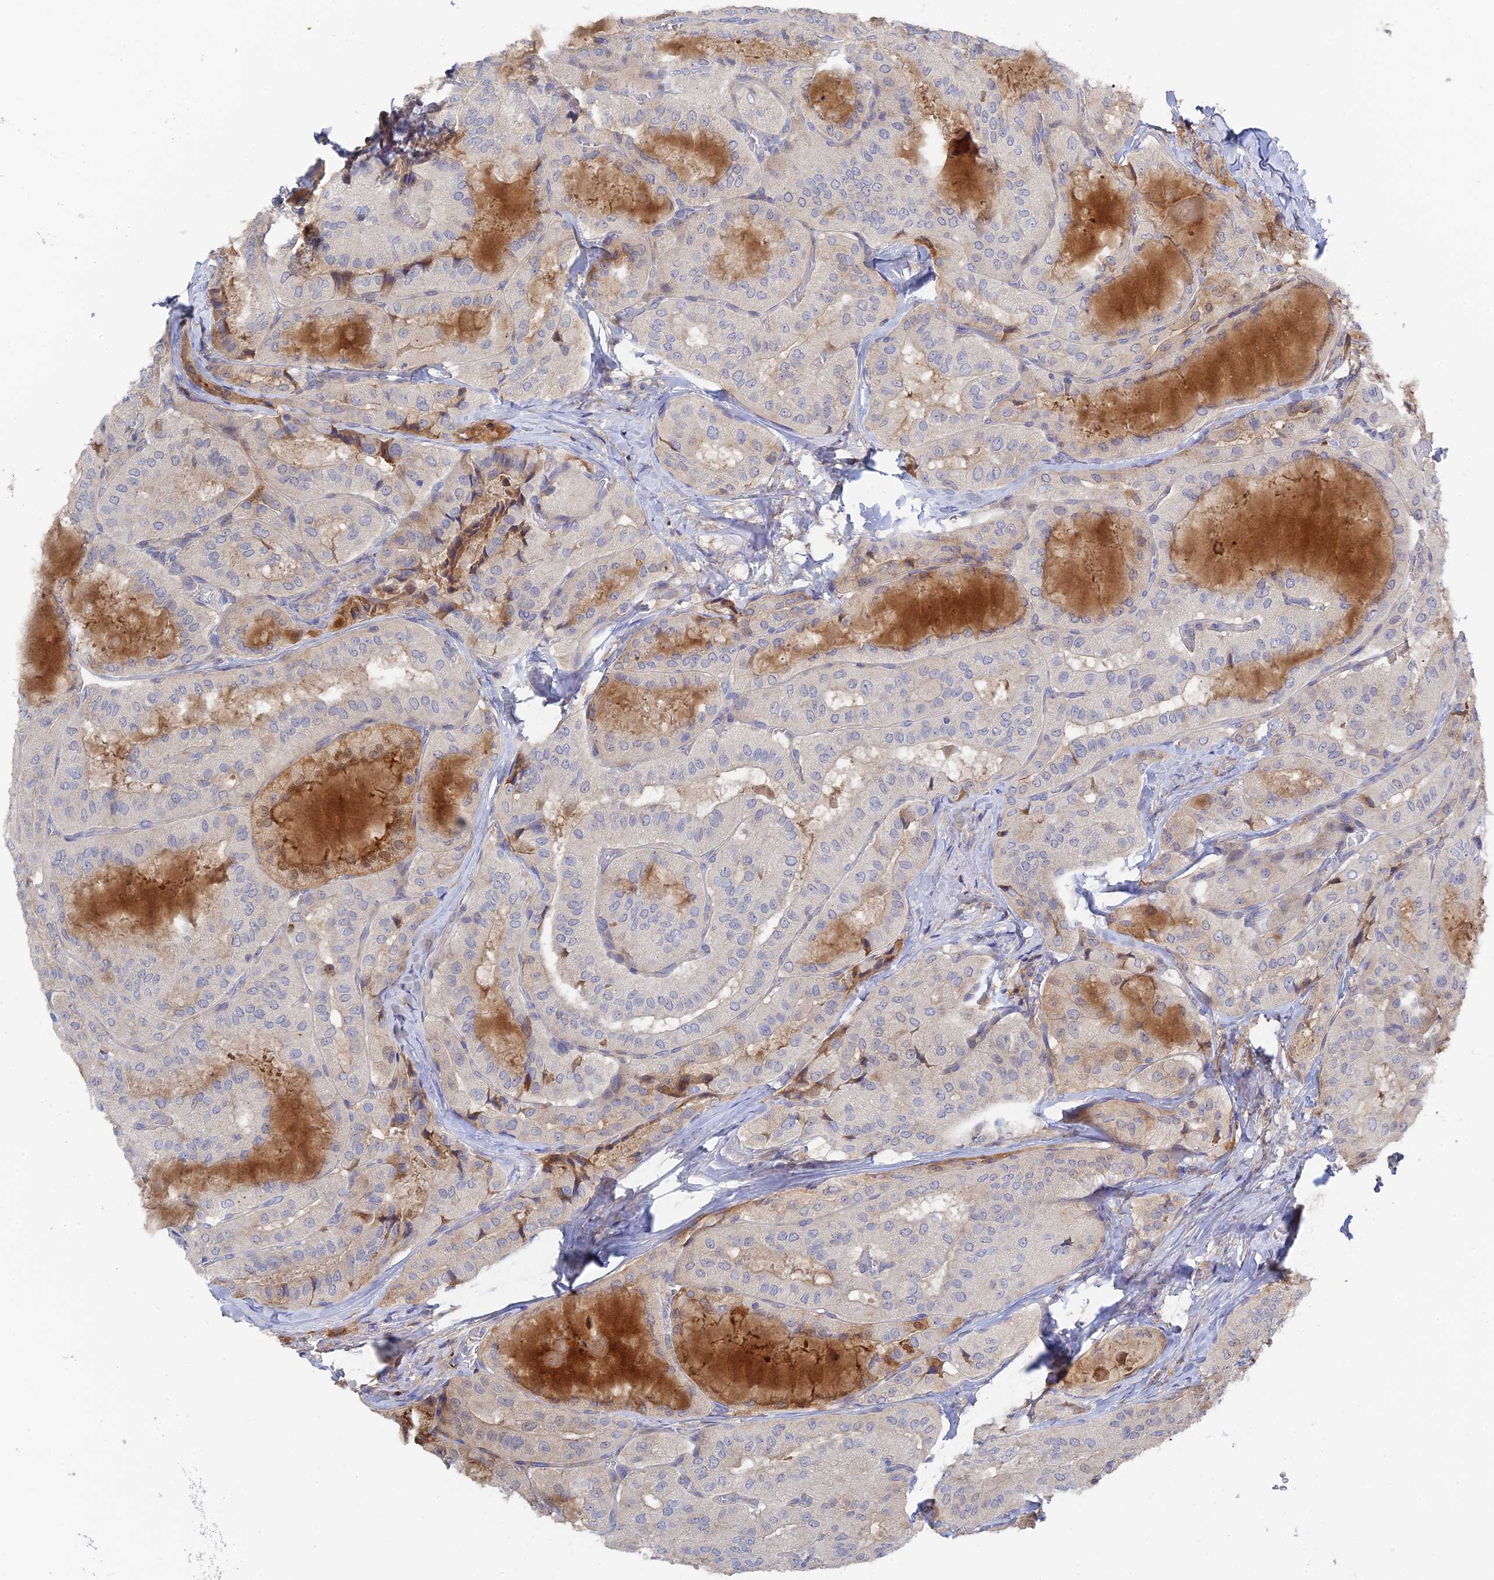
{"staining": {"intensity": "negative", "quantity": "none", "location": "none"}, "tissue": "thyroid cancer", "cell_type": "Tumor cells", "image_type": "cancer", "snomed": [{"axis": "morphology", "description": "Normal tissue, NOS"}, {"axis": "morphology", "description": "Papillary adenocarcinoma, NOS"}, {"axis": "topography", "description": "Thyroid gland"}], "caption": "The histopathology image reveals no significant staining in tumor cells of thyroid cancer (papillary adenocarcinoma). (DAB (3,3'-diaminobenzidine) IHC with hematoxylin counter stain).", "gene": "SPATA5L1", "patient": {"sex": "female", "age": 59}}